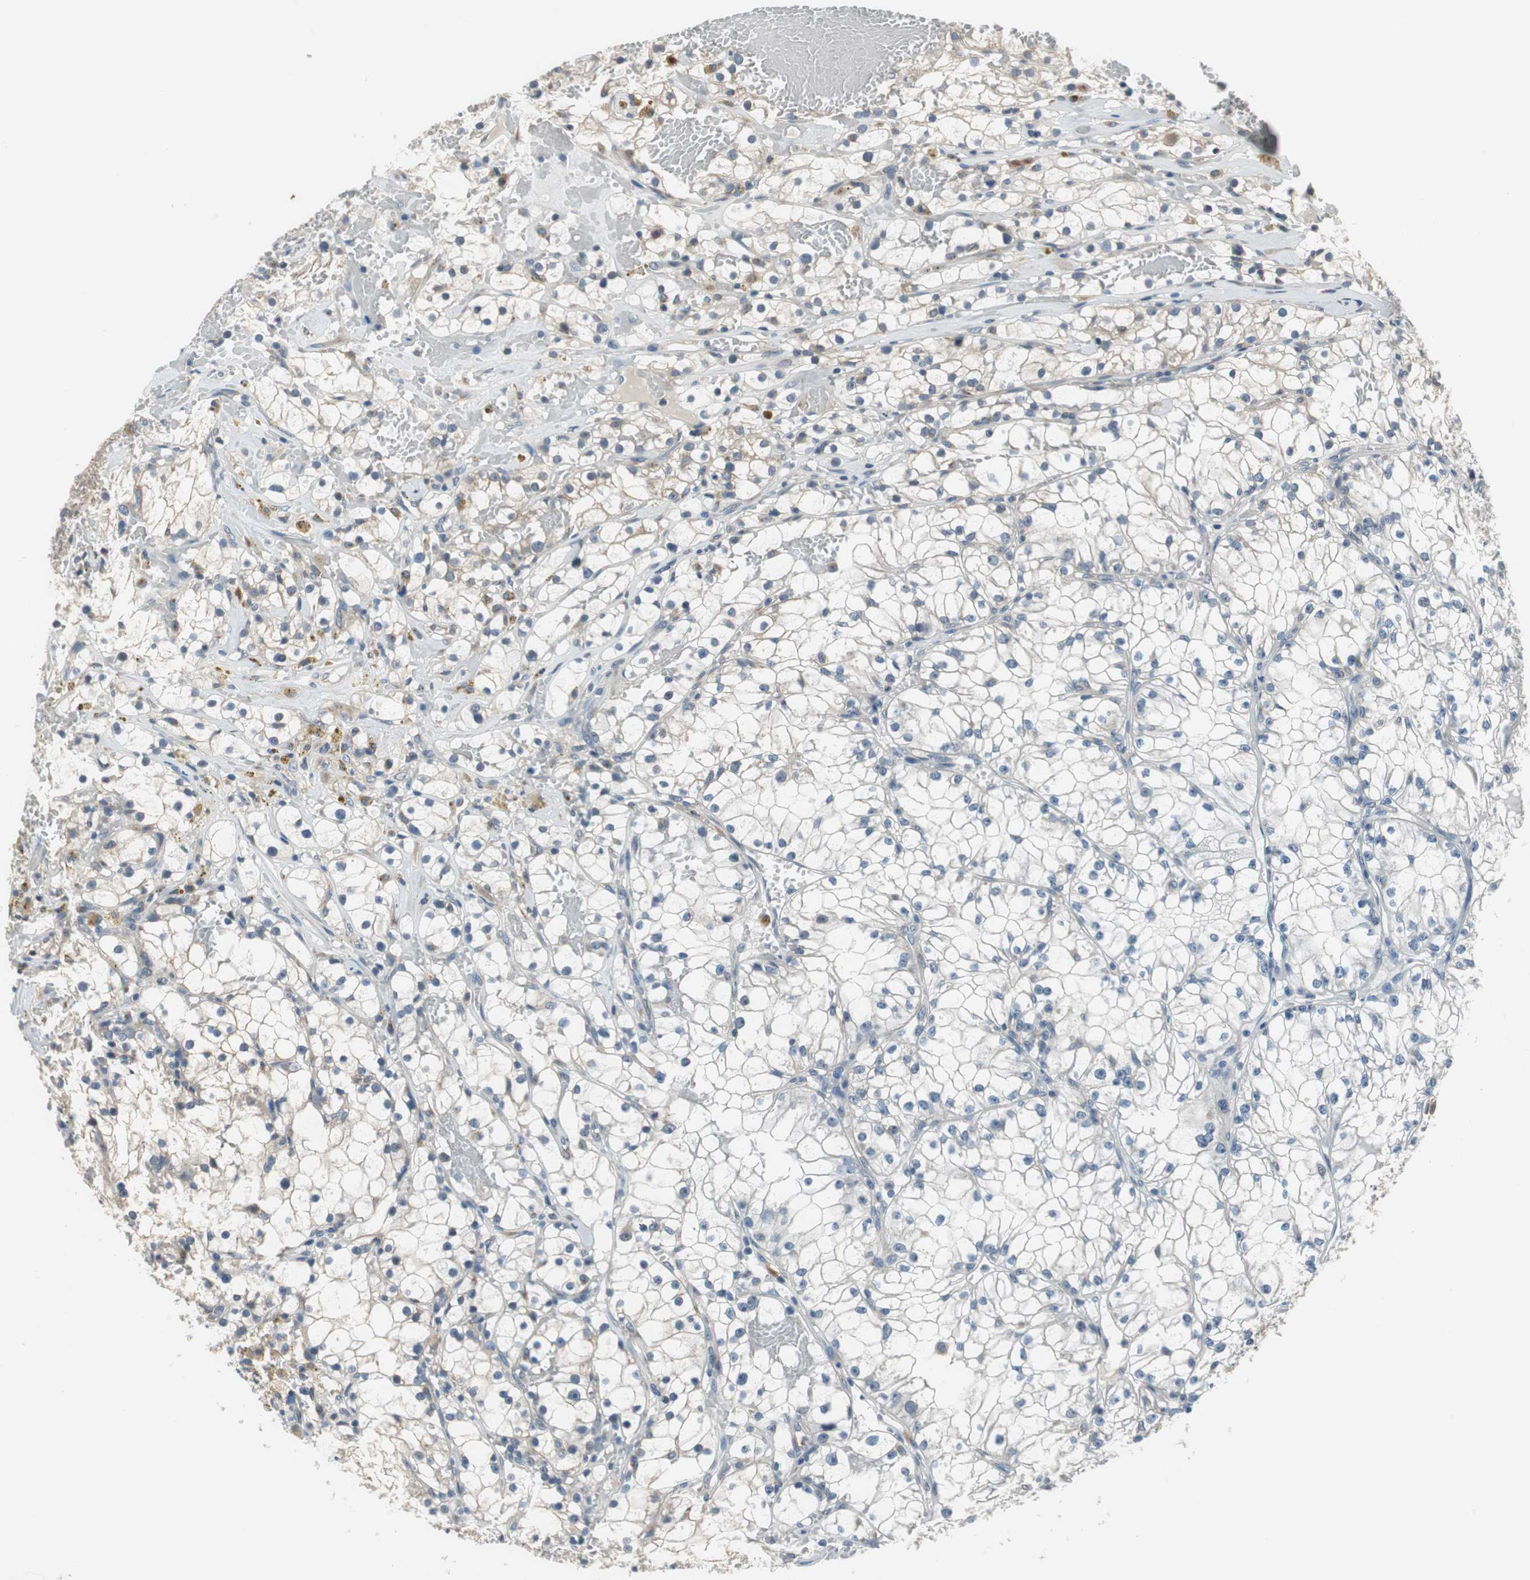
{"staining": {"intensity": "negative", "quantity": "none", "location": "none"}, "tissue": "renal cancer", "cell_type": "Tumor cells", "image_type": "cancer", "snomed": [{"axis": "morphology", "description": "Adenocarcinoma, NOS"}, {"axis": "topography", "description": "Kidney"}], "caption": "A photomicrograph of renal cancer (adenocarcinoma) stained for a protein shows no brown staining in tumor cells.", "gene": "PLAA", "patient": {"sex": "male", "age": 56}}